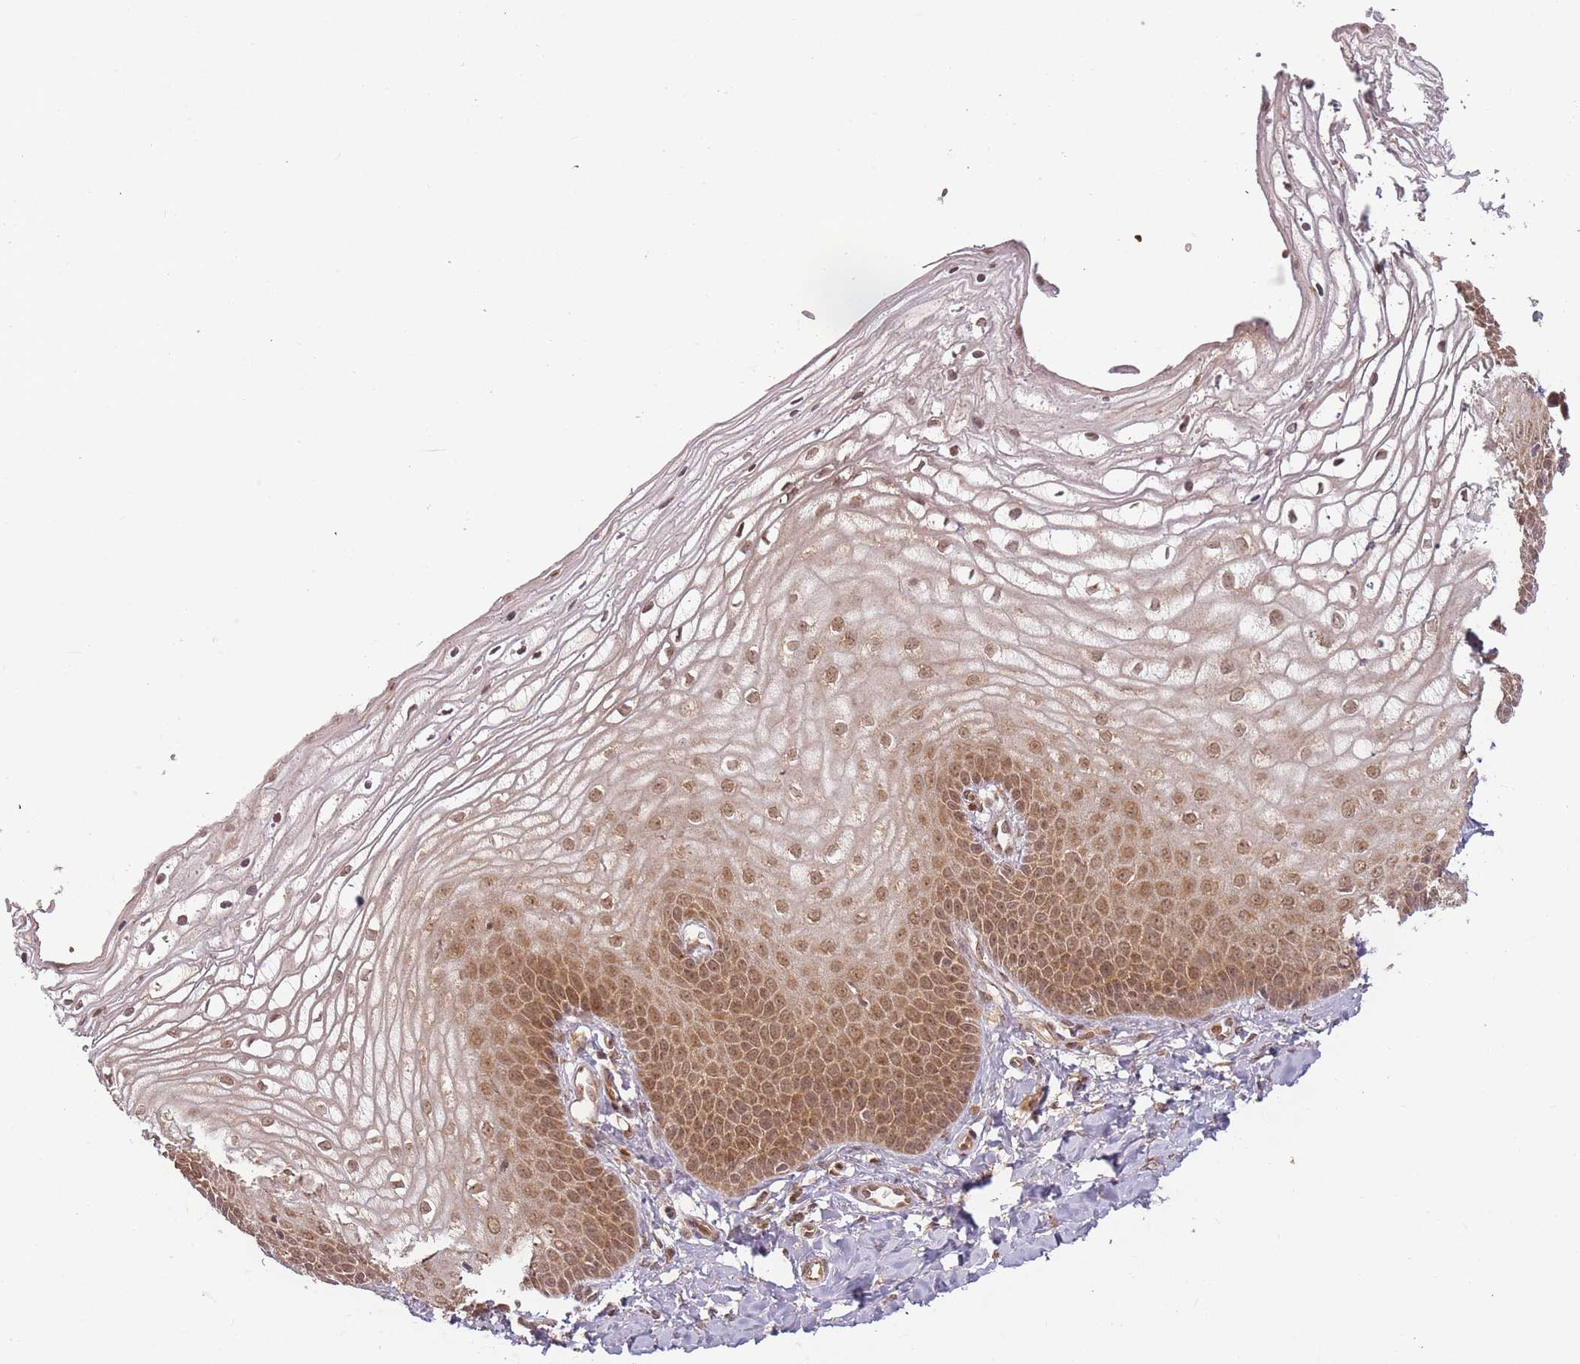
{"staining": {"intensity": "moderate", "quantity": ">75%", "location": "cytoplasmic/membranous,nuclear"}, "tissue": "vagina", "cell_type": "Squamous epithelial cells", "image_type": "normal", "snomed": [{"axis": "morphology", "description": "Normal tissue, NOS"}, {"axis": "topography", "description": "Vagina"}], "caption": "High-magnification brightfield microscopy of unremarkable vagina stained with DAB (3,3'-diaminobenzidine) (brown) and counterstained with hematoxylin (blue). squamous epithelial cells exhibit moderate cytoplasmic/membranous,nuclear staining is seen in approximately>75% of cells.", "gene": "ZNF497", "patient": {"sex": "female", "age": 68}}